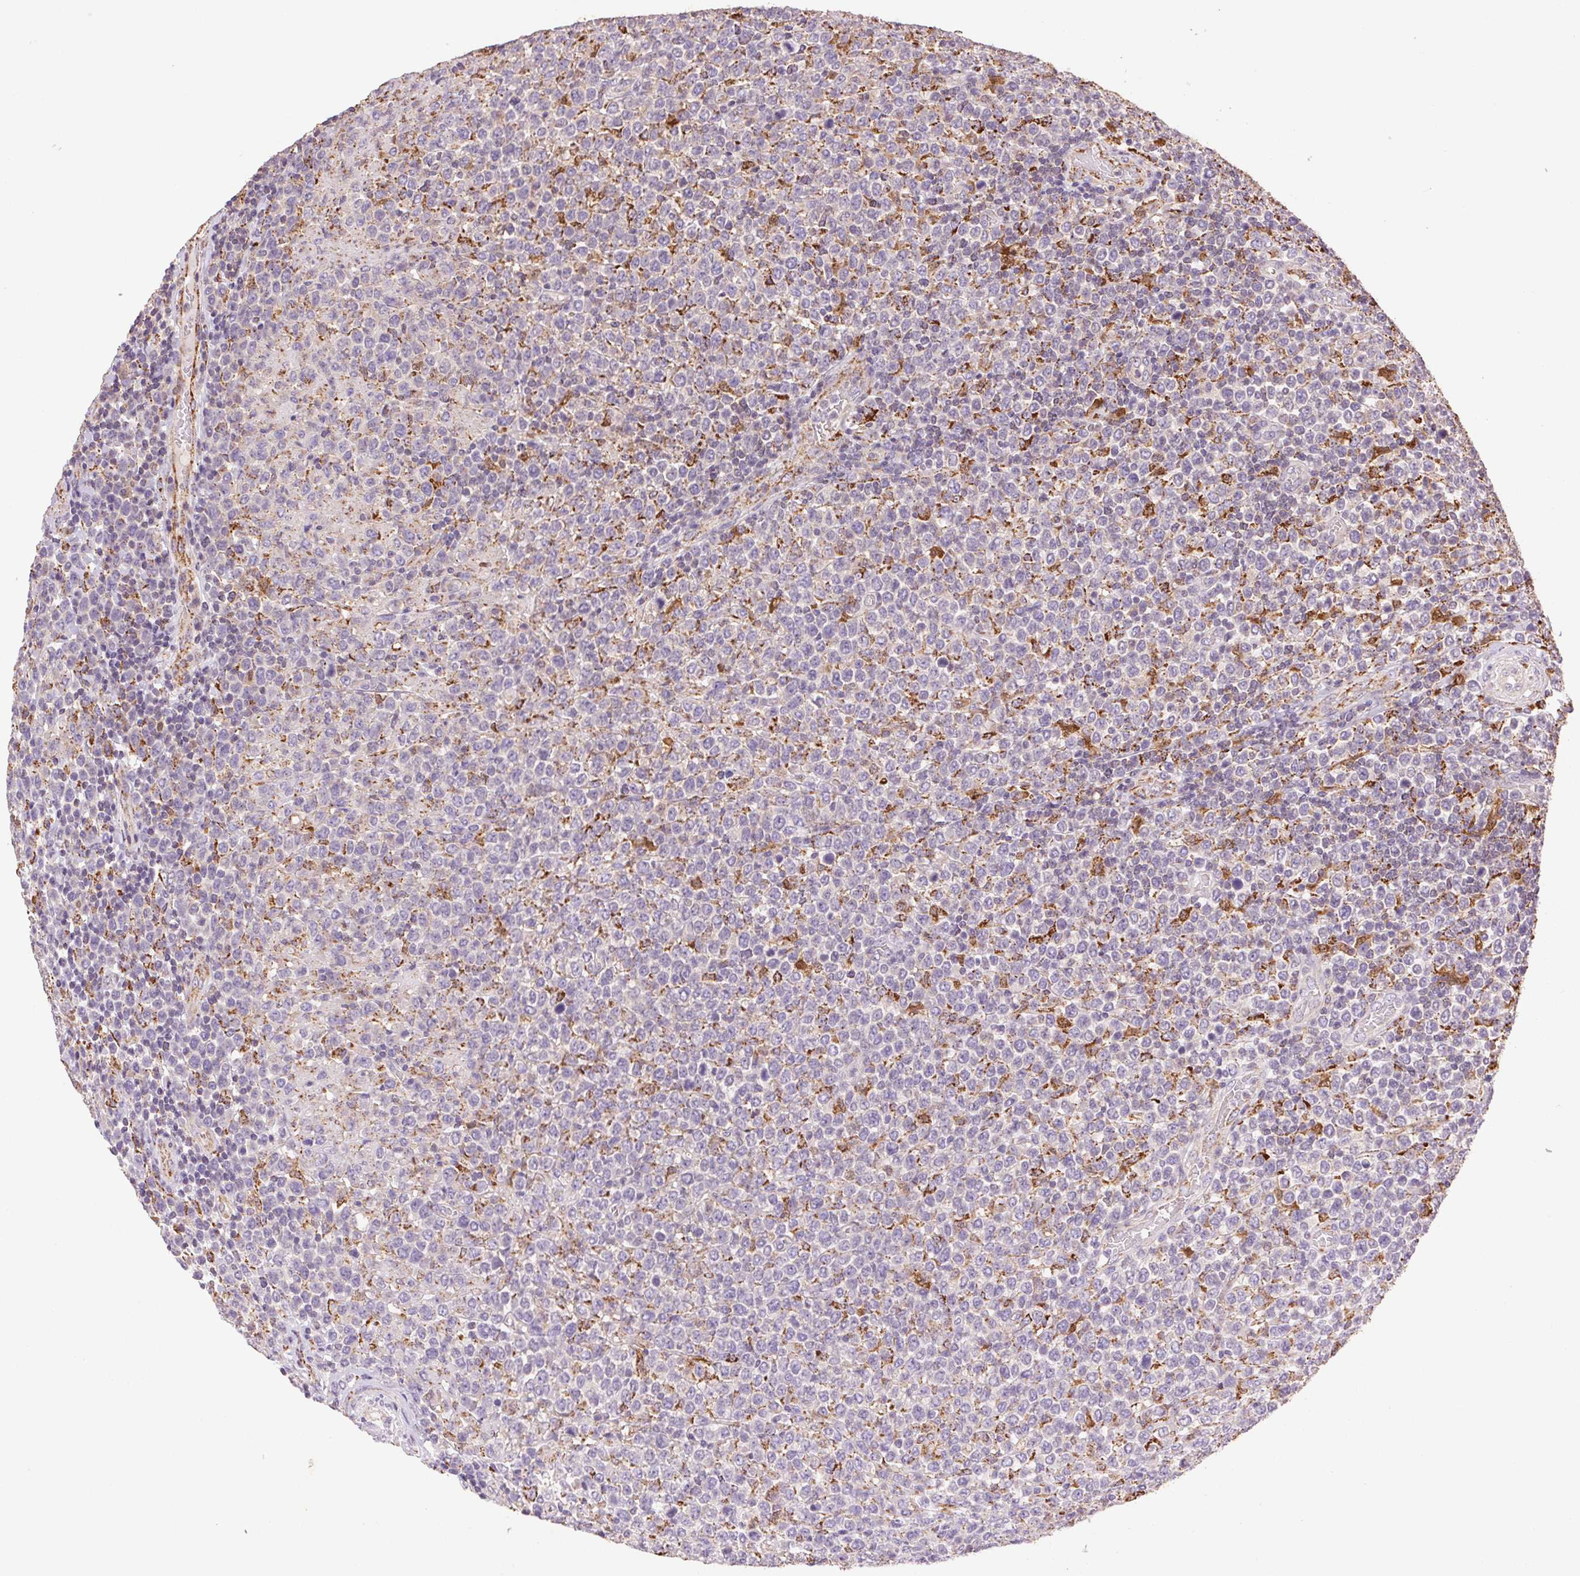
{"staining": {"intensity": "negative", "quantity": "none", "location": "none"}, "tissue": "lymphoma", "cell_type": "Tumor cells", "image_type": "cancer", "snomed": [{"axis": "morphology", "description": "Malignant lymphoma, non-Hodgkin's type, High grade"}, {"axis": "topography", "description": "Soft tissue"}], "caption": "Tumor cells are negative for brown protein staining in lymphoma. (Stains: DAB (3,3'-diaminobenzidine) IHC with hematoxylin counter stain, Microscopy: brightfield microscopy at high magnification).", "gene": "FNBP1L", "patient": {"sex": "female", "age": 56}}